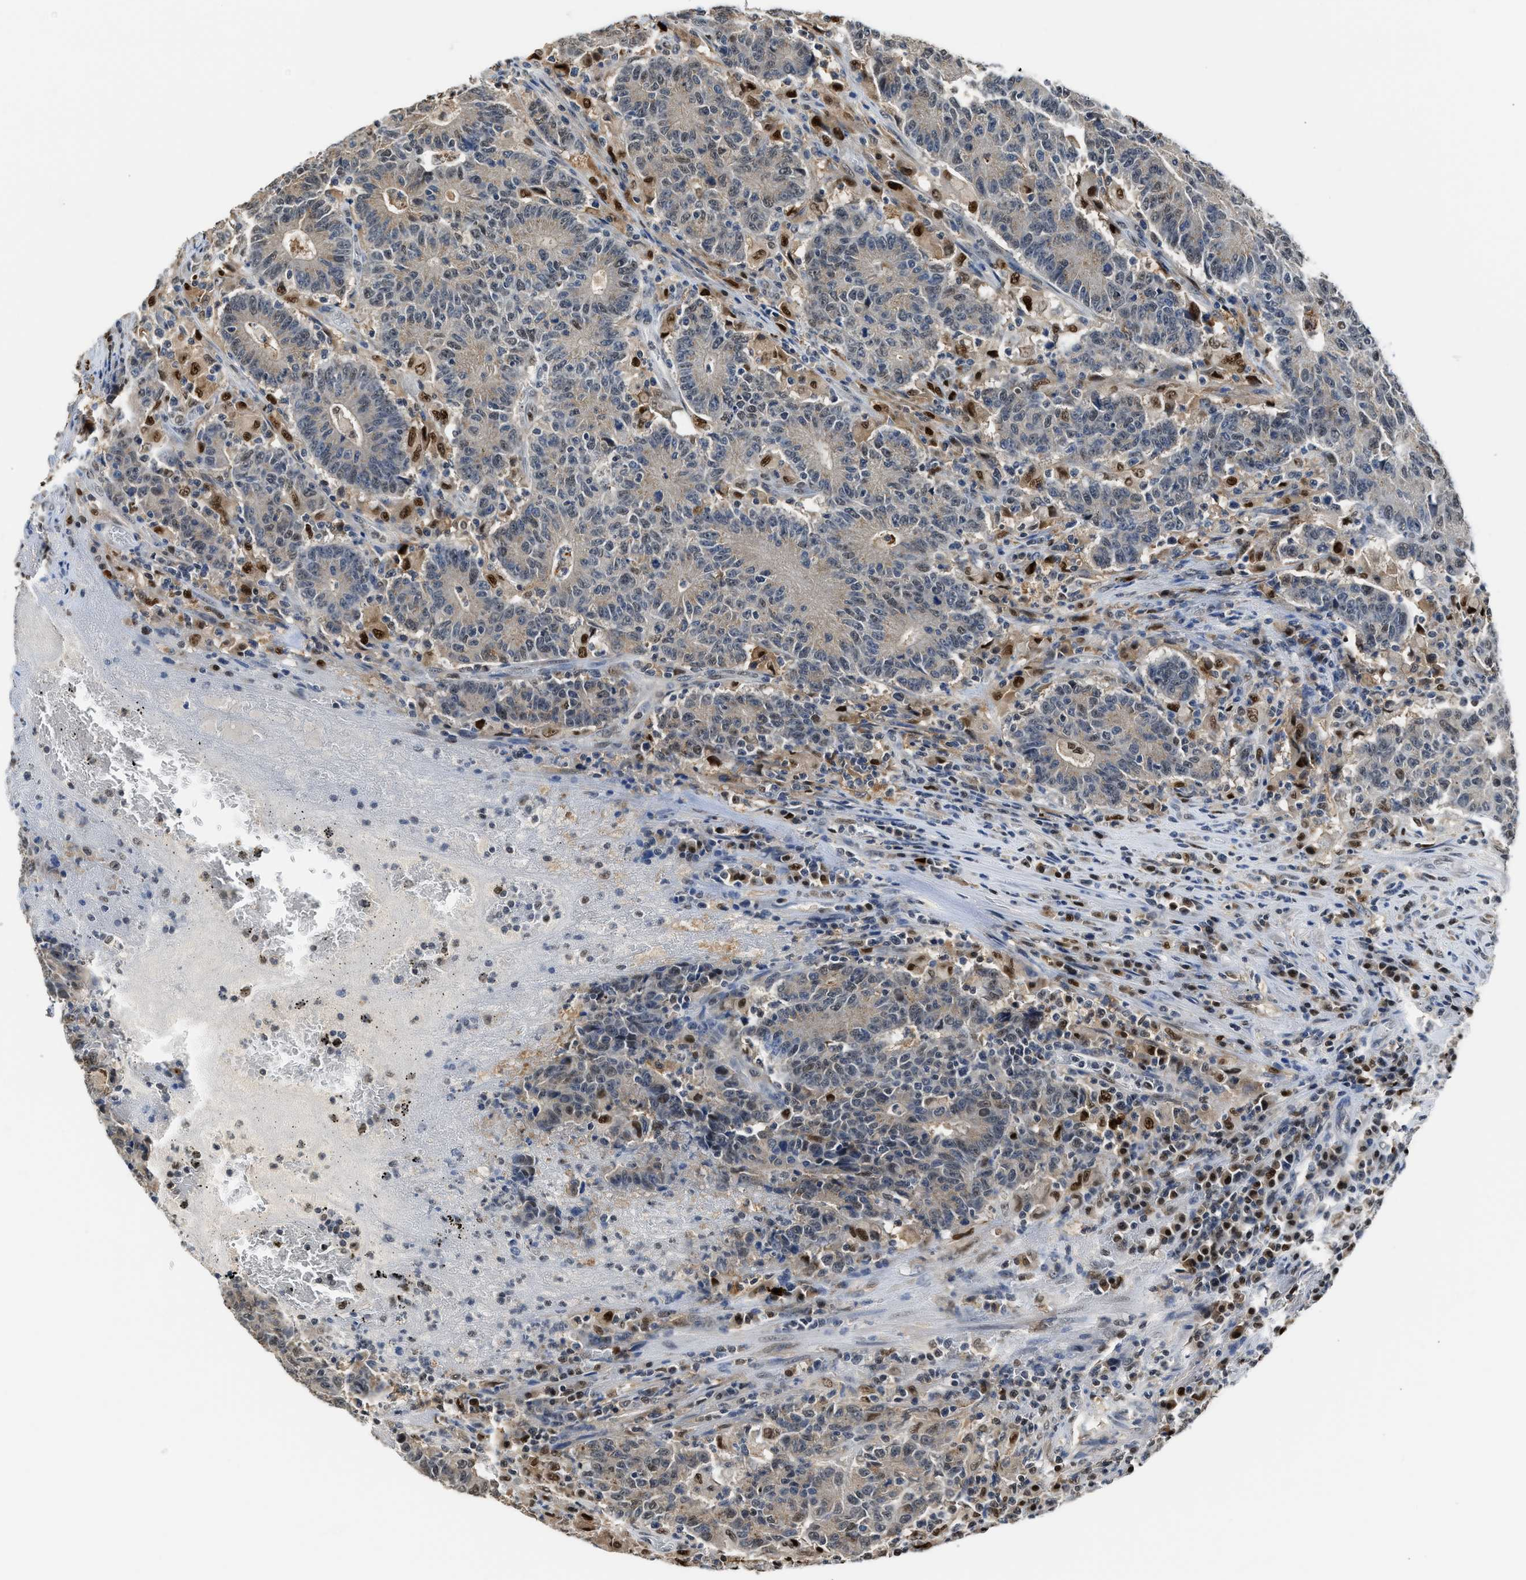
{"staining": {"intensity": "negative", "quantity": "none", "location": "none"}, "tissue": "colorectal cancer", "cell_type": "Tumor cells", "image_type": "cancer", "snomed": [{"axis": "morphology", "description": "Adenocarcinoma, NOS"}, {"axis": "topography", "description": "Colon"}], "caption": "Immunohistochemical staining of human colorectal cancer reveals no significant staining in tumor cells.", "gene": "ALX1", "patient": {"sex": "female", "age": 75}}